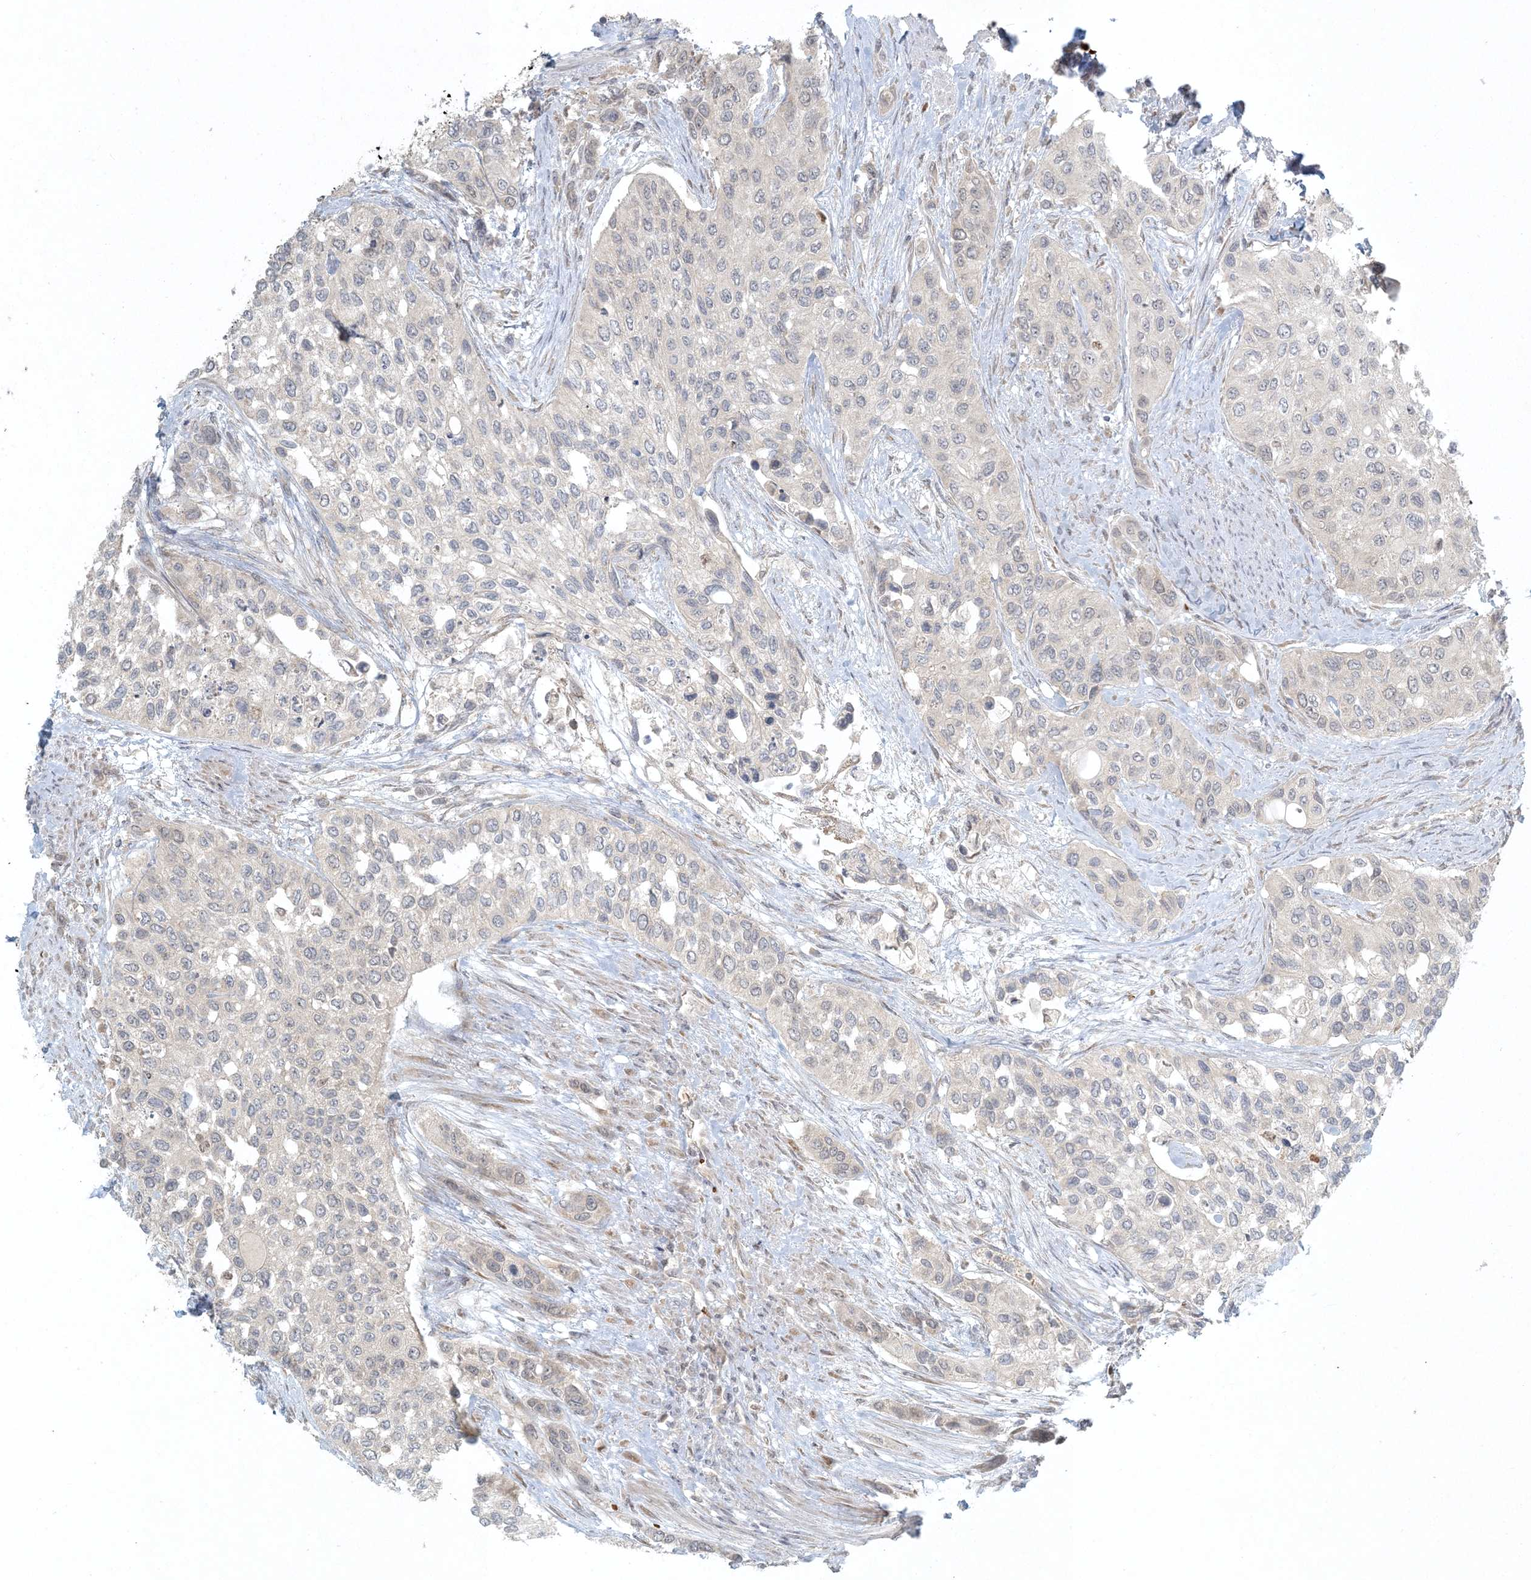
{"staining": {"intensity": "negative", "quantity": "none", "location": "none"}, "tissue": "urothelial cancer", "cell_type": "Tumor cells", "image_type": "cancer", "snomed": [{"axis": "morphology", "description": "Normal tissue, NOS"}, {"axis": "morphology", "description": "Urothelial carcinoma, High grade"}, {"axis": "topography", "description": "Vascular tissue"}, {"axis": "topography", "description": "Urinary bladder"}], "caption": "DAB (3,3'-diaminobenzidine) immunohistochemical staining of human urothelial carcinoma (high-grade) demonstrates no significant positivity in tumor cells. The staining was performed using DAB to visualize the protein expression in brown, while the nuclei were stained in blue with hematoxylin (Magnification: 20x).", "gene": "CTDNEP1", "patient": {"sex": "female", "age": 56}}